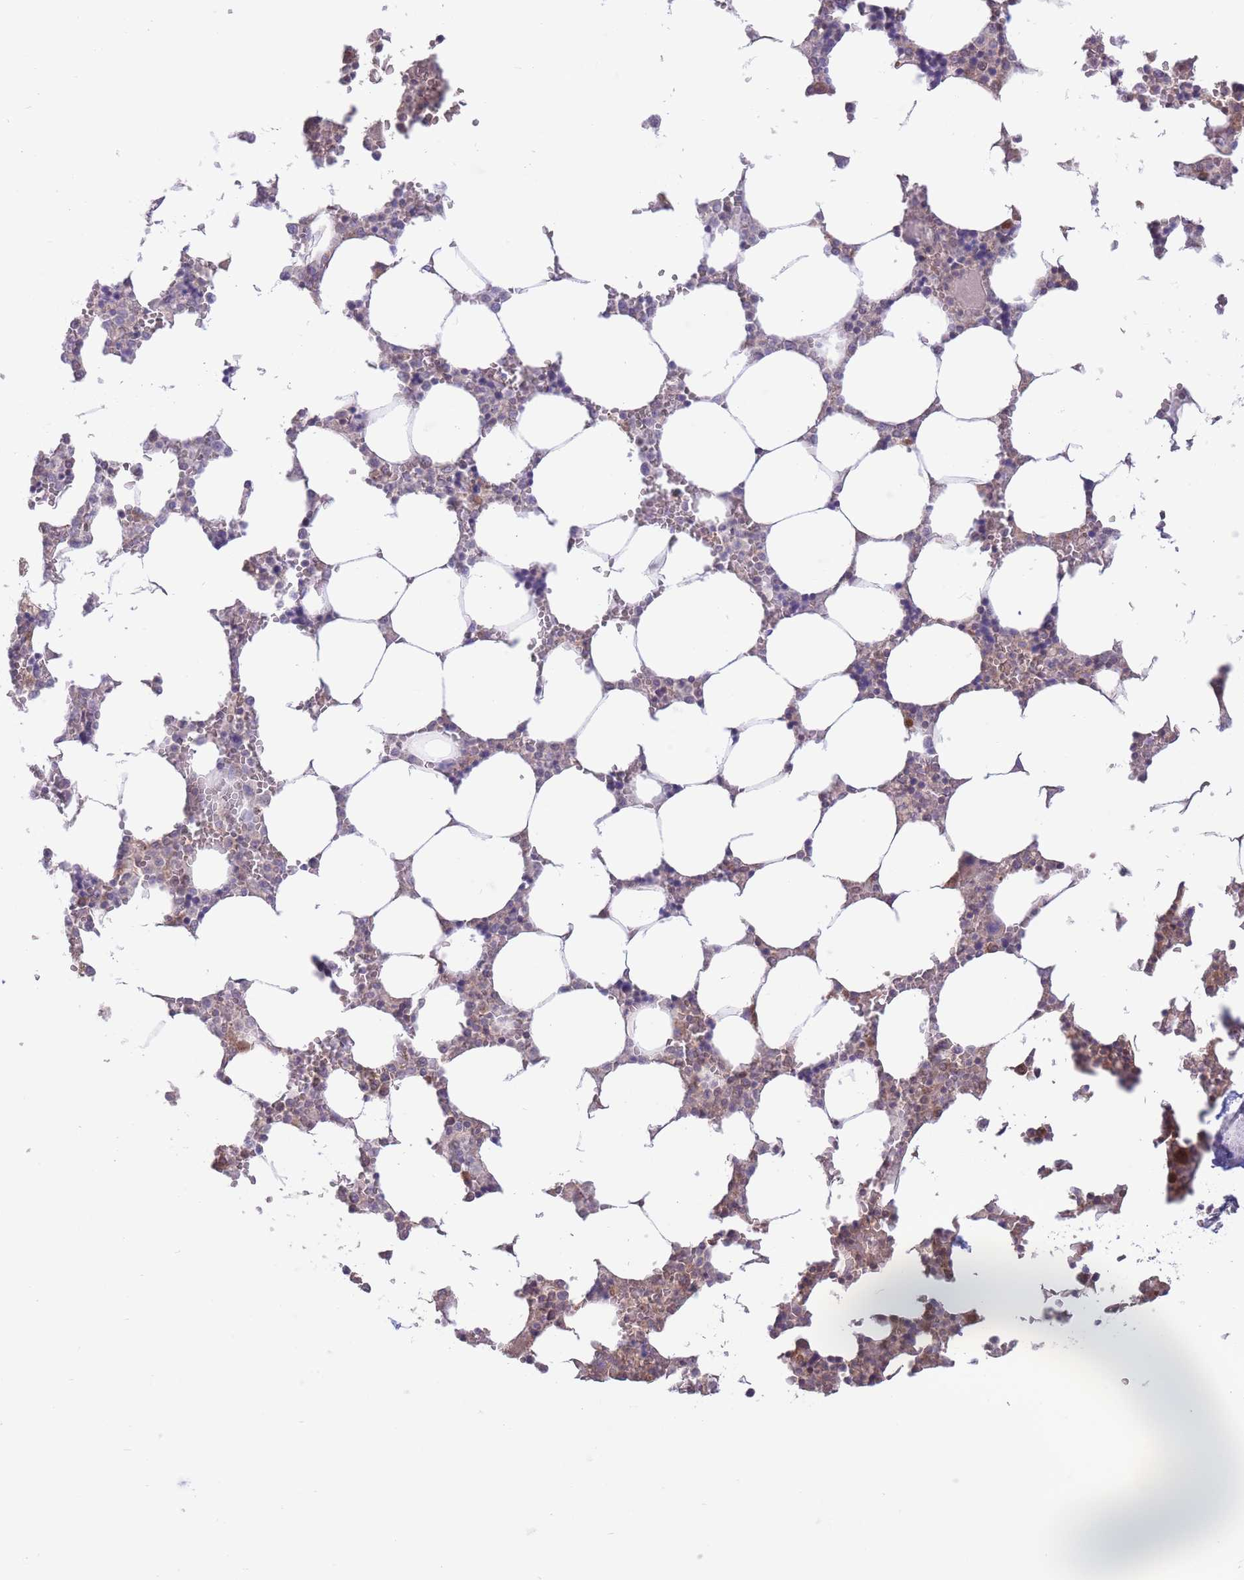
{"staining": {"intensity": "weak", "quantity": "<25%", "location": "cytoplasmic/membranous"}, "tissue": "bone marrow", "cell_type": "Hematopoietic cells", "image_type": "normal", "snomed": [{"axis": "morphology", "description": "Normal tissue, NOS"}, {"axis": "topography", "description": "Bone marrow"}], "caption": "A high-resolution histopathology image shows immunohistochemistry (IHC) staining of normal bone marrow, which shows no significant positivity in hematopoietic cells. Brightfield microscopy of immunohistochemistry stained with DAB (brown) and hematoxylin (blue), captured at high magnification.", "gene": "ALS2CL", "patient": {"sex": "male", "age": 64}}